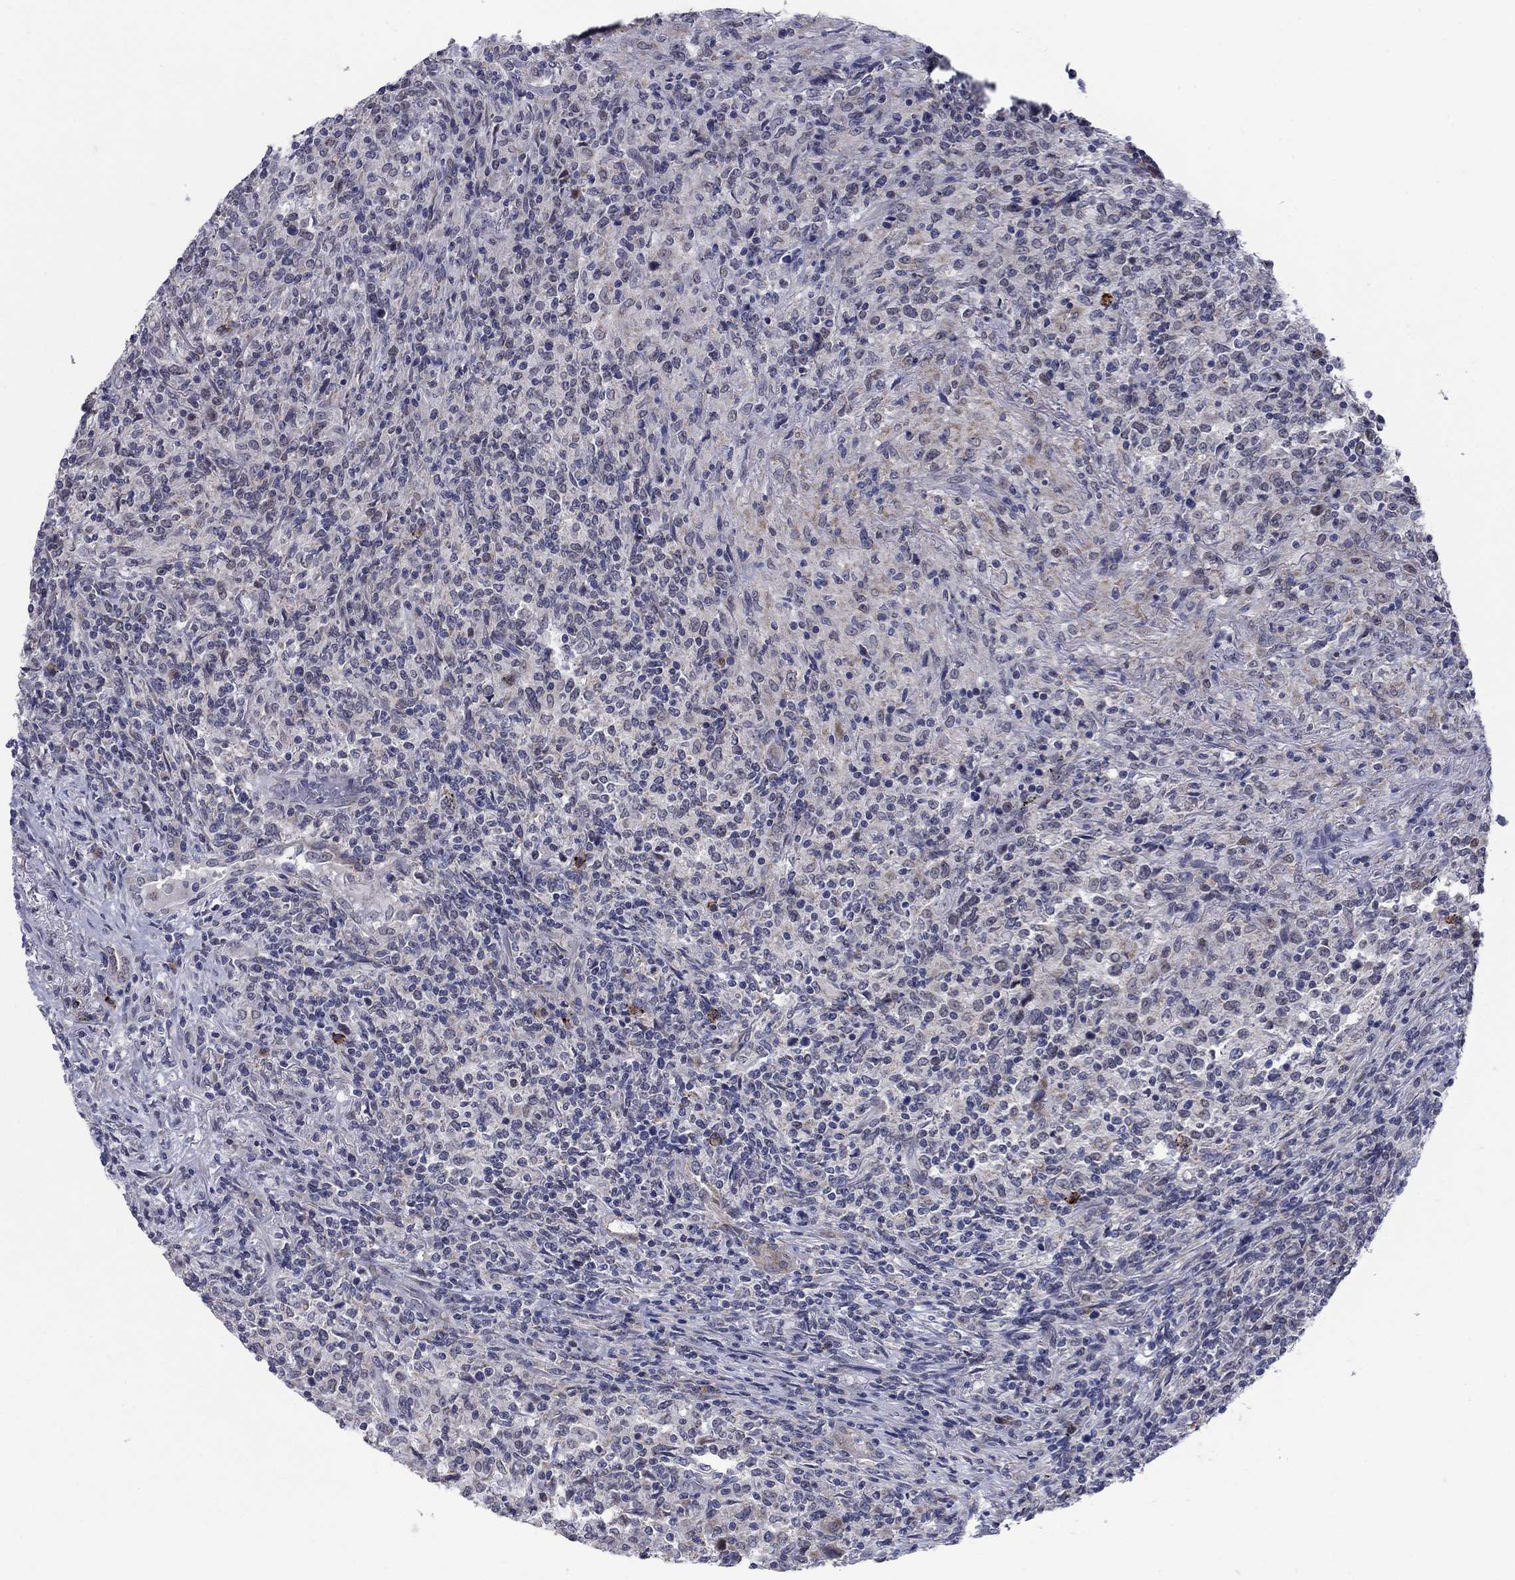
{"staining": {"intensity": "negative", "quantity": "none", "location": "none"}, "tissue": "lymphoma", "cell_type": "Tumor cells", "image_type": "cancer", "snomed": [{"axis": "morphology", "description": "Malignant lymphoma, non-Hodgkin's type, High grade"}, {"axis": "topography", "description": "Lung"}], "caption": "High power microscopy photomicrograph of an immunohistochemistry (IHC) histopathology image of high-grade malignant lymphoma, non-Hodgkin's type, revealing no significant positivity in tumor cells.", "gene": "SDC1", "patient": {"sex": "male", "age": 79}}